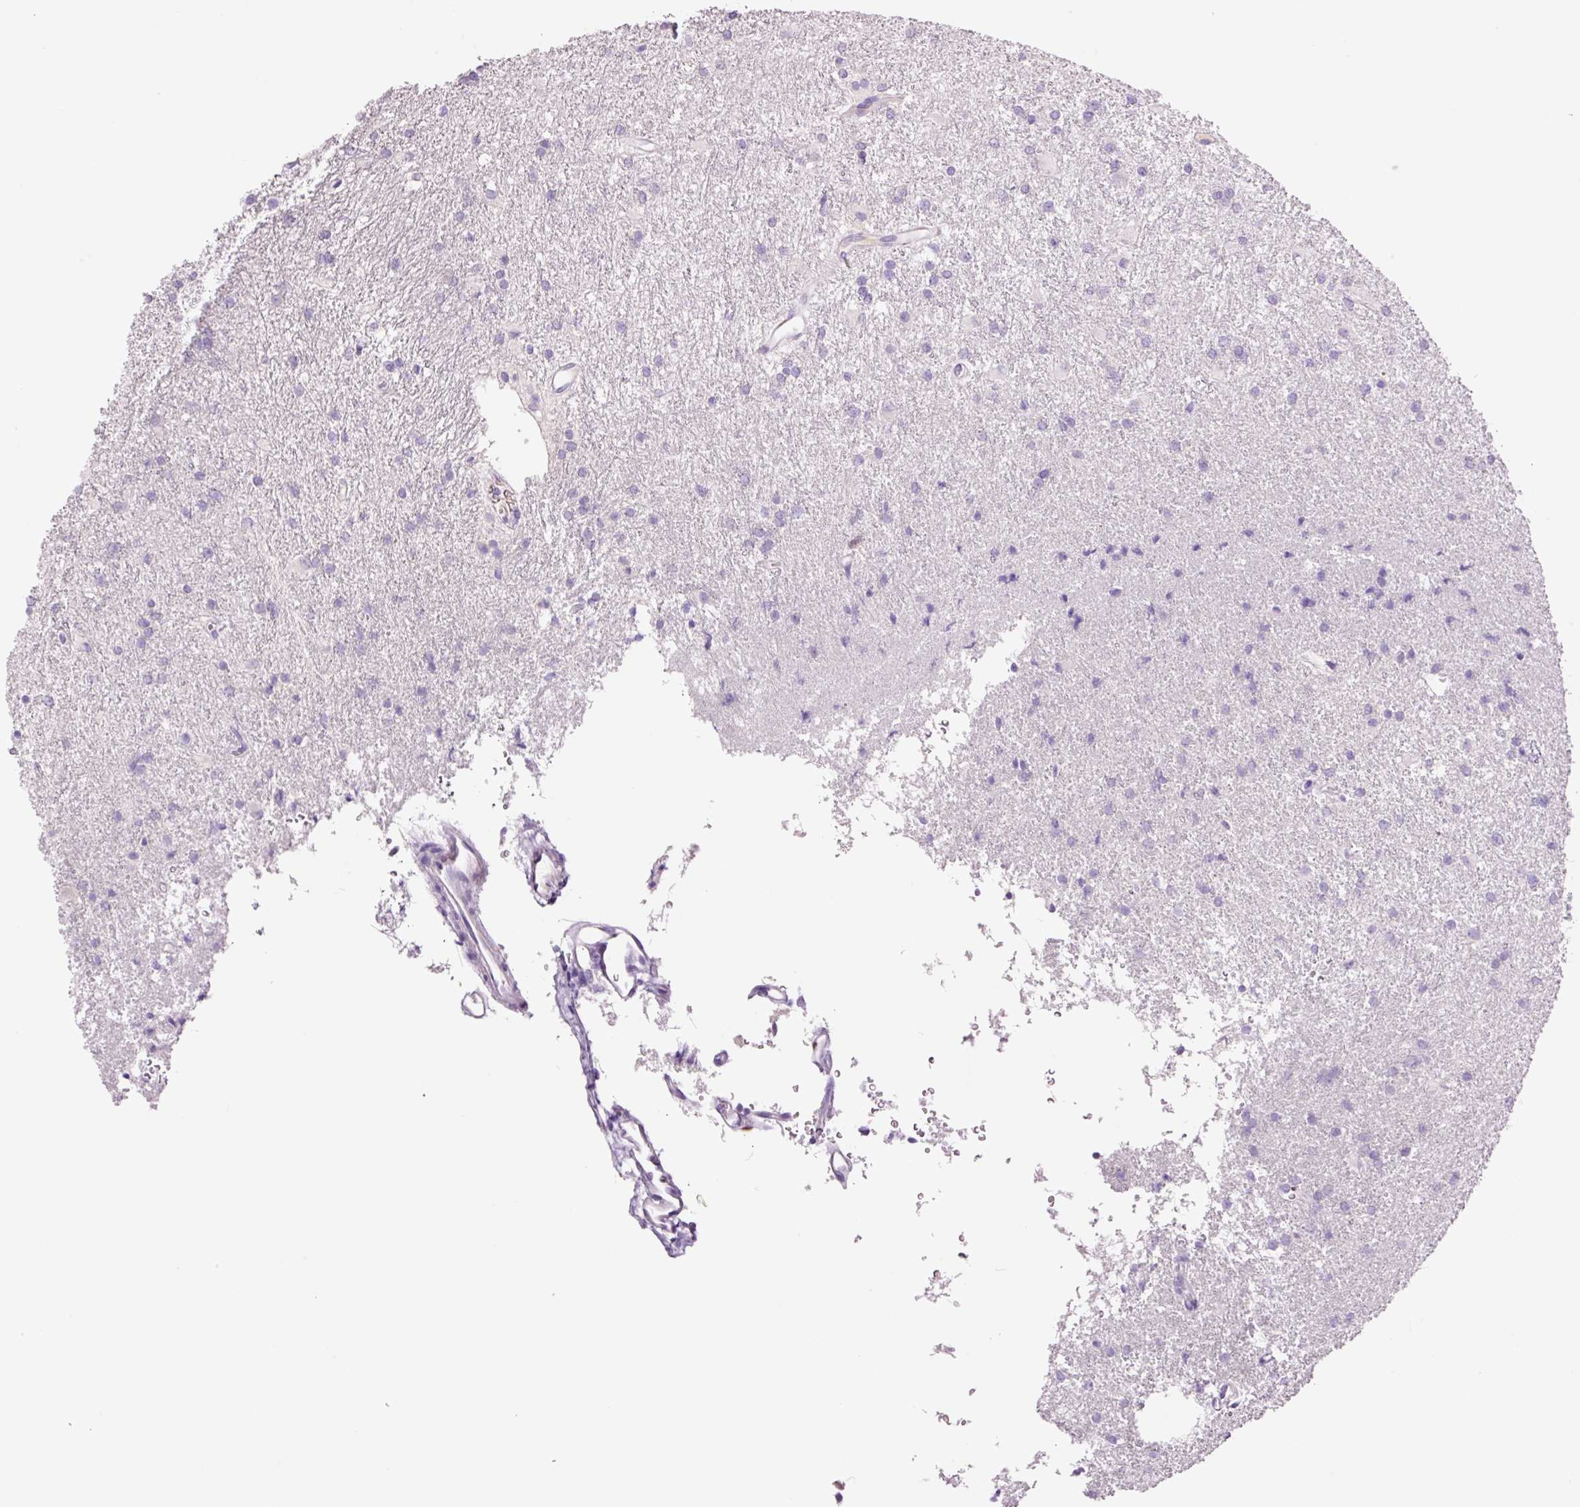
{"staining": {"intensity": "negative", "quantity": "none", "location": "none"}, "tissue": "glioma", "cell_type": "Tumor cells", "image_type": "cancer", "snomed": [{"axis": "morphology", "description": "Glioma, malignant, High grade"}, {"axis": "topography", "description": "Brain"}], "caption": "An IHC photomicrograph of glioma is shown. There is no staining in tumor cells of glioma.", "gene": "DPPA4", "patient": {"sex": "female", "age": 50}}